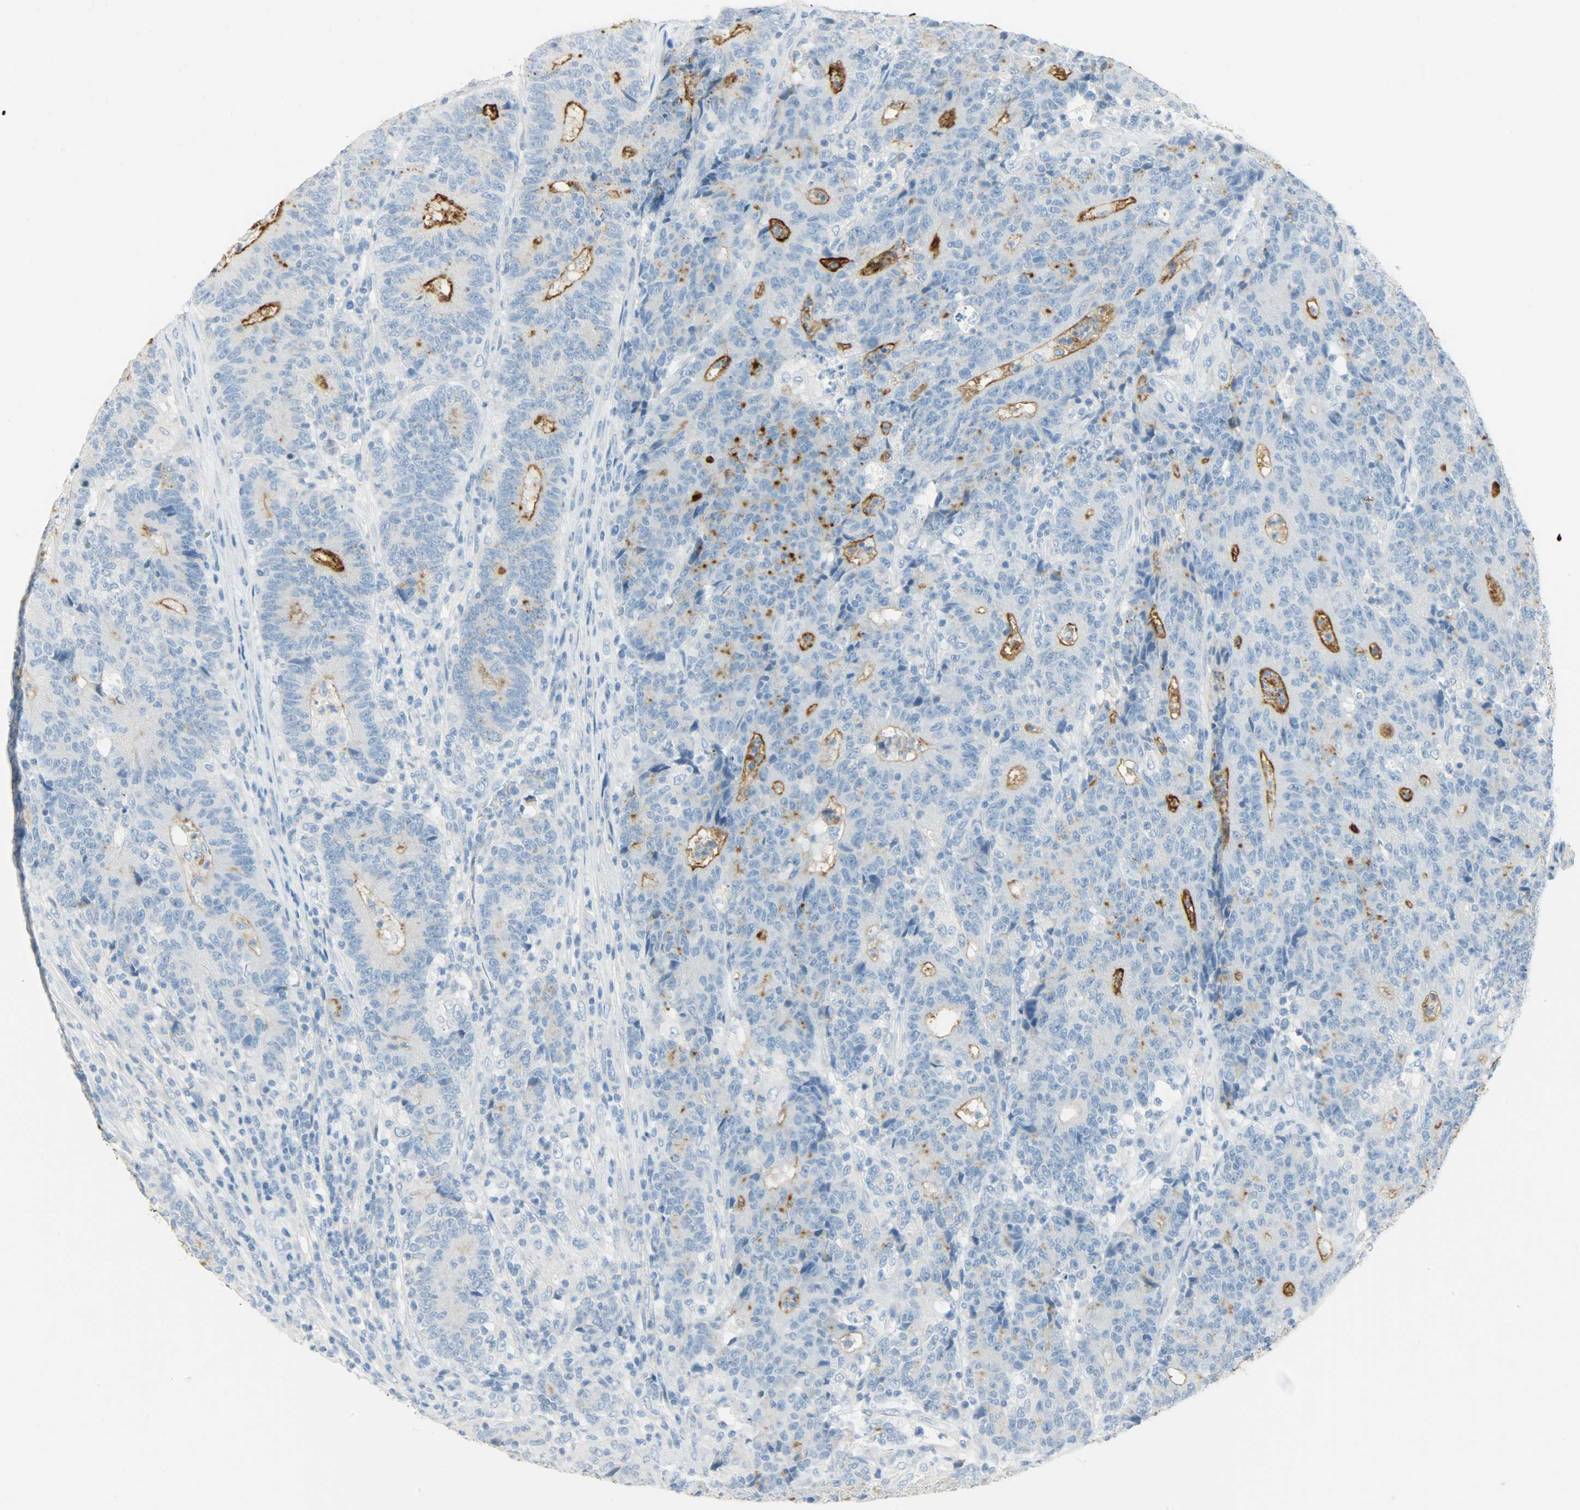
{"staining": {"intensity": "strong", "quantity": "25%-75%", "location": "cytoplasmic/membranous"}, "tissue": "colorectal cancer", "cell_type": "Tumor cells", "image_type": "cancer", "snomed": [{"axis": "morphology", "description": "Normal tissue, NOS"}, {"axis": "morphology", "description": "Adenocarcinoma, NOS"}, {"axis": "topography", "description": "Colon"}], "caption": "Protein expression analysis of human colorectal adenocarcinoma reveals strong cytoplasmic/membranous positivity in approximately 25%-75% of tumor cells. Nuclei are stained in blue.", "gene": "PROM1", "patient": {"sex": "female", "age": 75}}